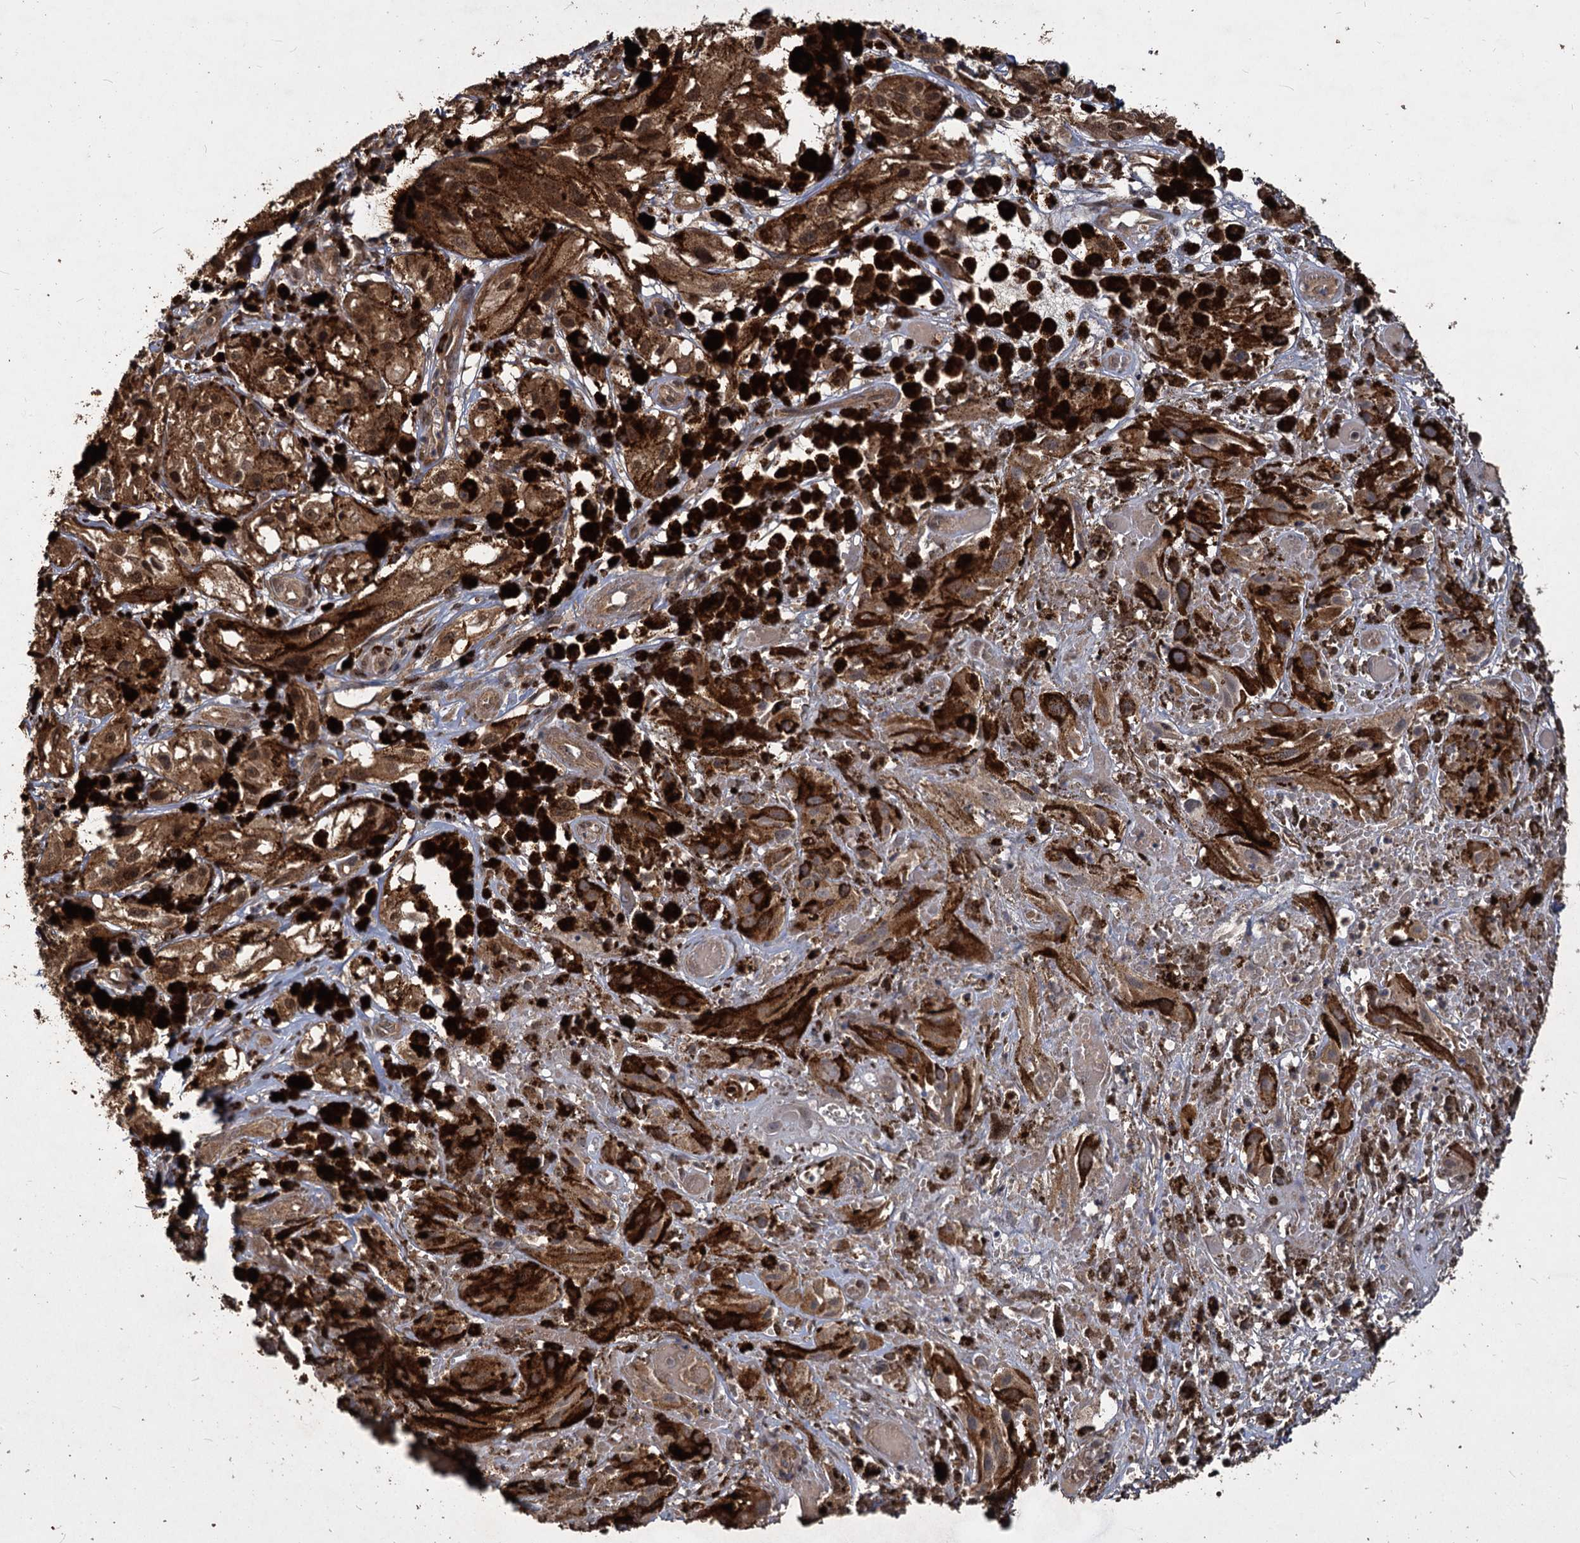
{"staining": {"intensity": "moderate", "quantity": ">75%", "location": "cytoplasmic/membranous,nuclear"}, "tissue": "melanoma", "cell_type": "Tumor cells", "image_type": "cancer", "snomed": [{"axis": "morphology", "description": "Malignant melanoma, NOS"}, {"axis": "topography", "description": "Skin"}], "caption": "Malignant melanoma stained with a protein marker reveals moderate staining in tumor cells.", "gene": "VPS51", "patient": {"sex": "male", "age": 88}}